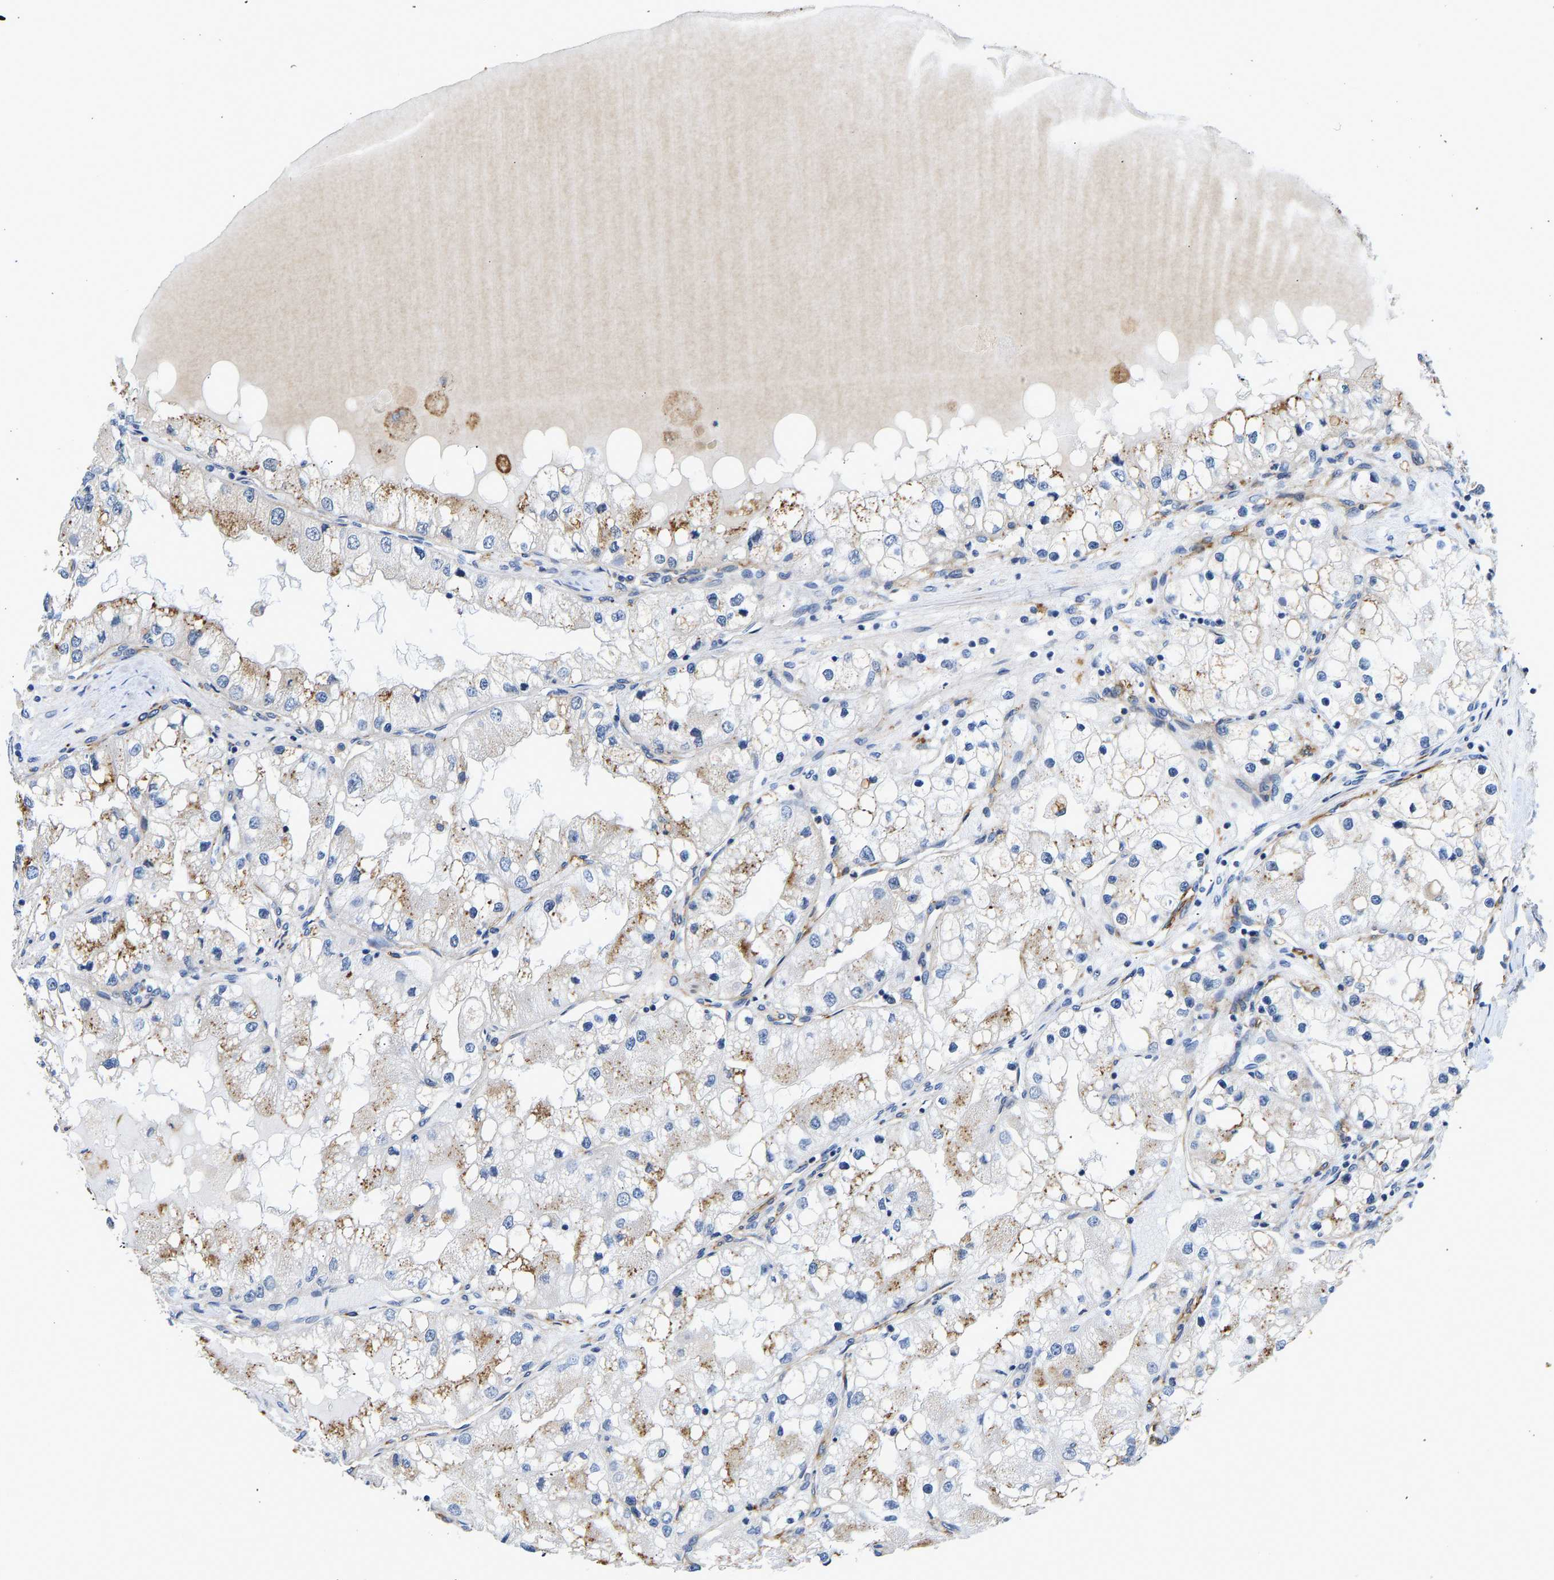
{"staining": {"intensity": "moderate", "quantity": "<25%", "location": "cytoplasmic/membranous"}, "tissue": "renal cancer", "cell_type": "Tumor cells", "image_type": "cancer", "snomed": [{"axis": "morphology", "description": "Adenocarcinoma, NOS"}, {"axis": "topography", "description": "Kidney"}], "caption": "IHC micrograph of human adenocarcinoma (renal) stained for a protein (brown), which reveals low levels of moderate cytoplasmic/membranous staining in about <25% of tumor cells.", "gene": "RESF1", "patient": {"sex": "male", "age": 68}}